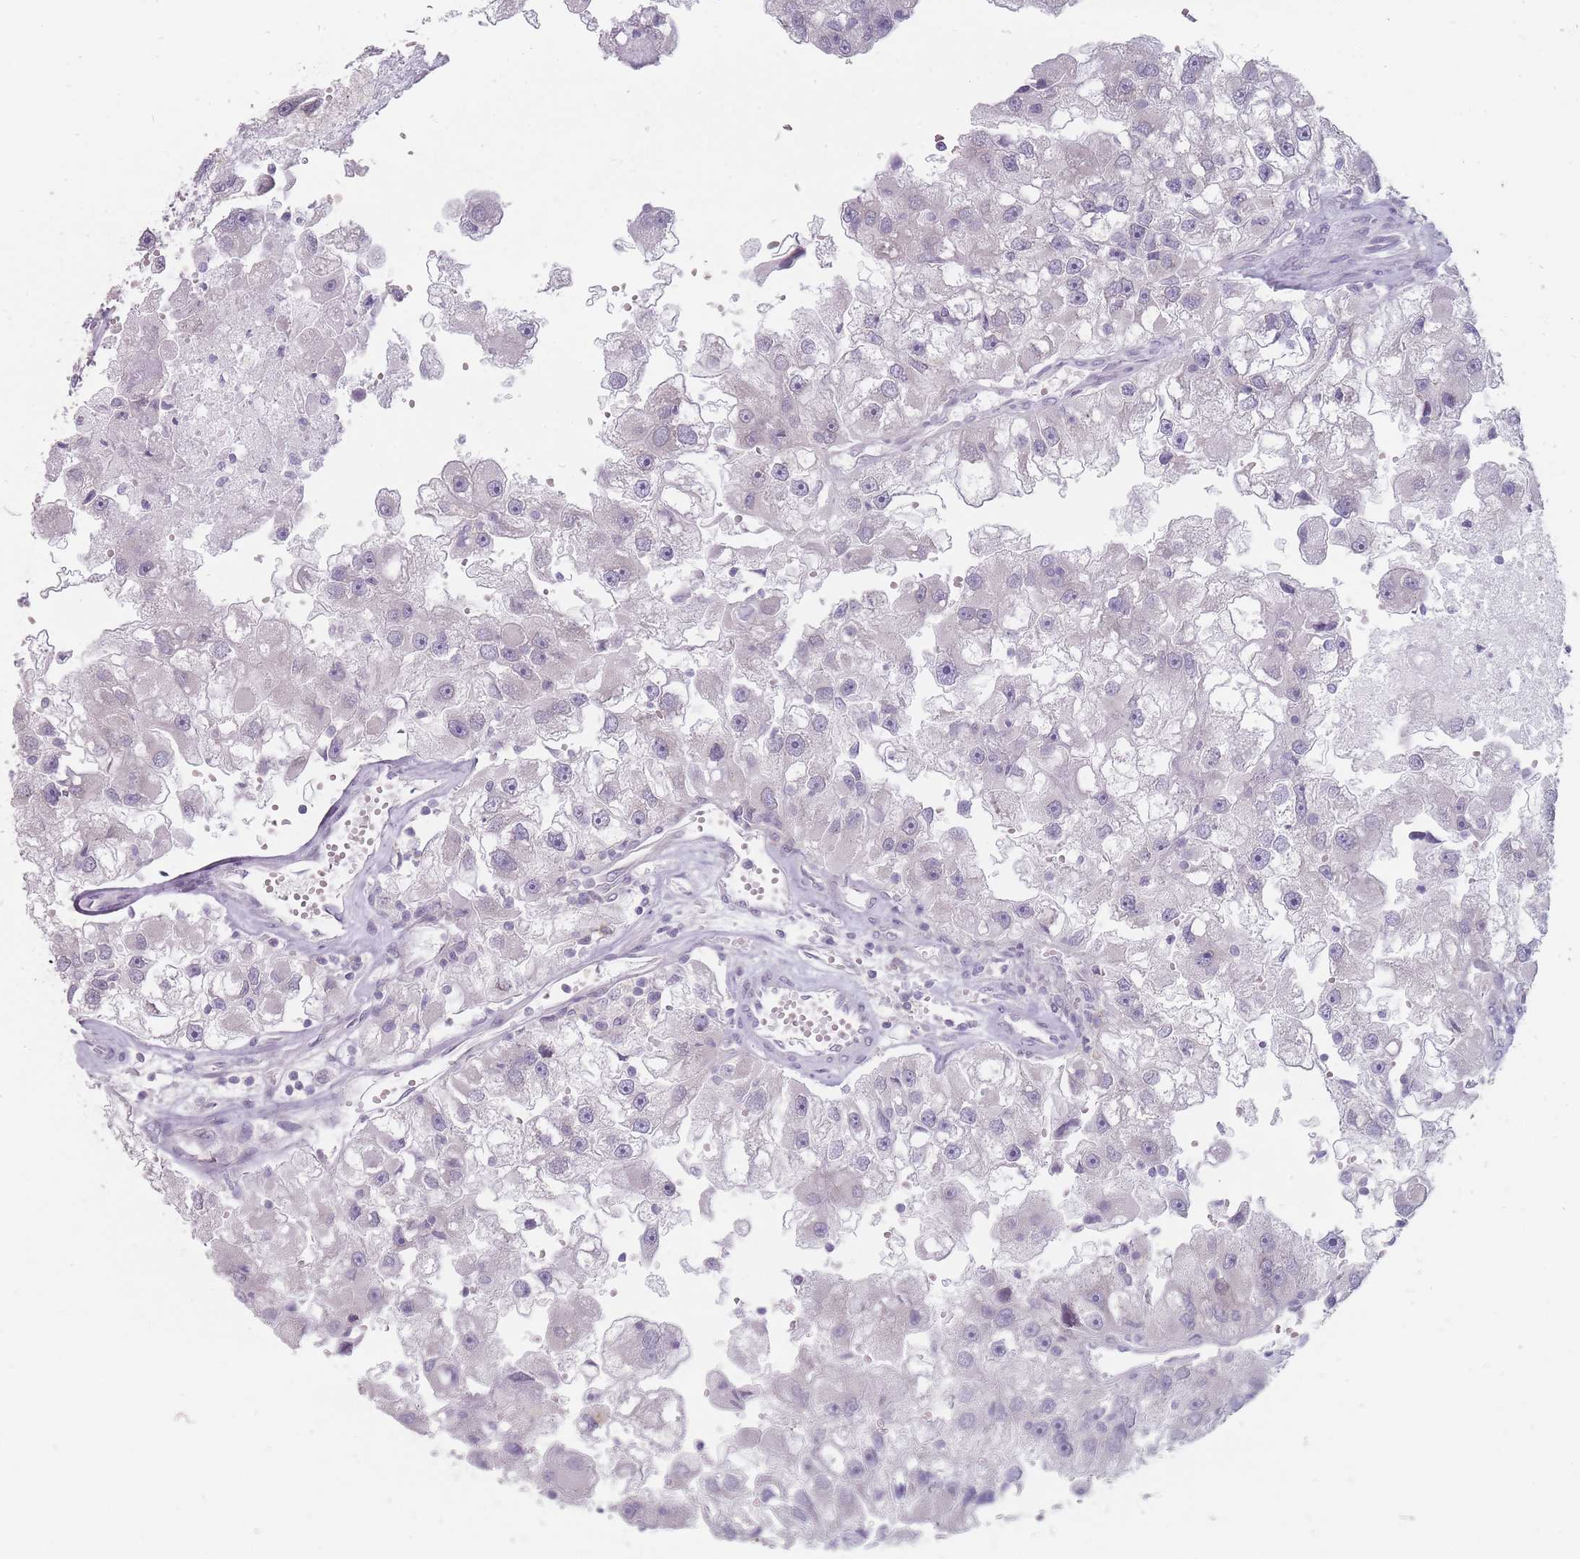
{"staining": {"intensity": "negative", "quantity": "none", "location": "none"}, "tissue": "renal cancer", "cell_type": "Tumor cells", "image_type": "cancer", "snomed": [{"axis": "morphology", "description": "Adenocarcinoma, NOS"}, {"axis": "topography", "description": "Kidney"}], "caption": "Human adenocarcinoma (renal) stained for a protein using immunohistochemistry exhibits no staining in tumor cells.", "gene": "PCDH12", "patient": {"sex": "male", "age": 63}}